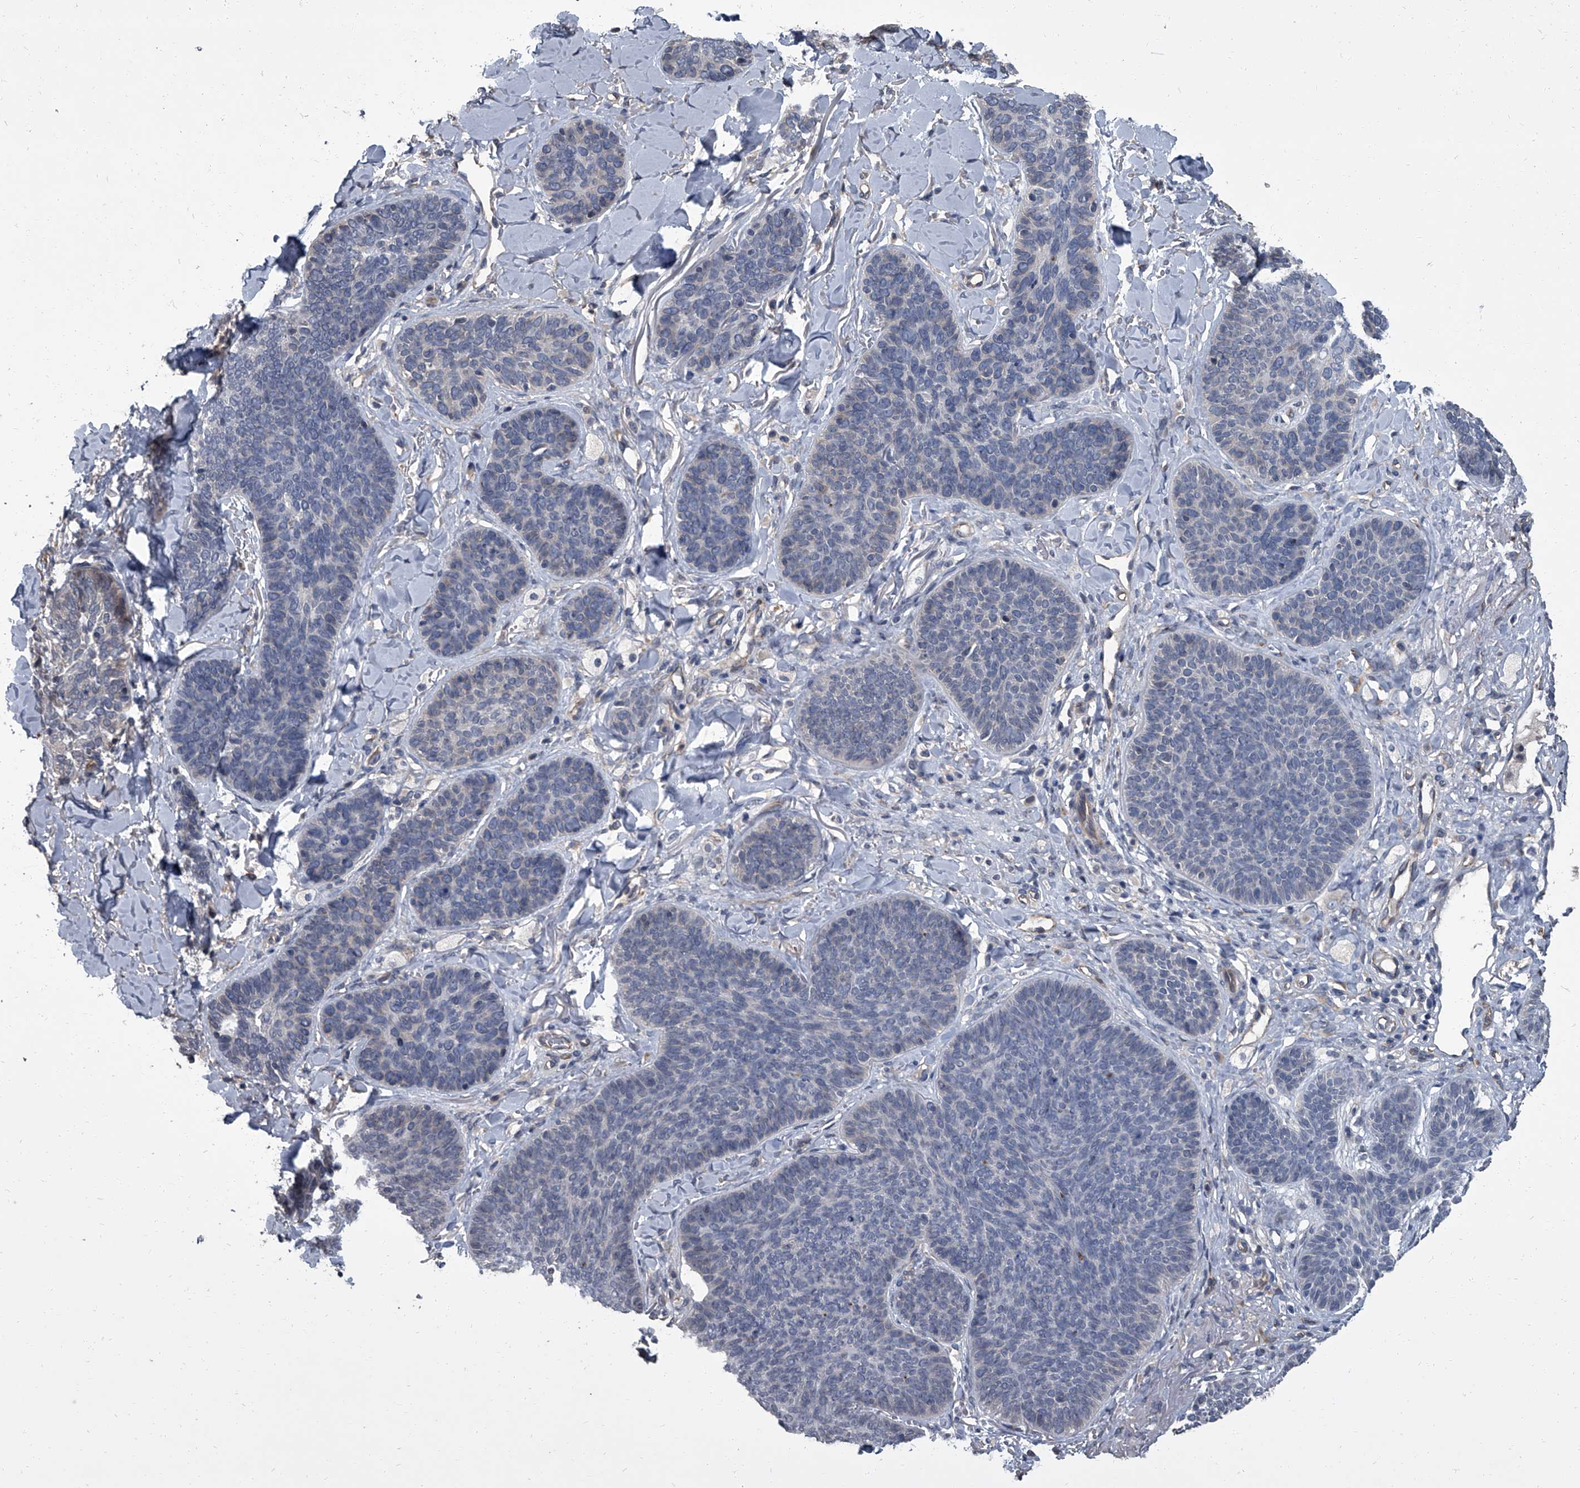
{"staining": {"intensity": "negative", "quantity": "none", "location": "none"}, "tissue": "skin cancer", "cell_type": "Tumor cells", "image_type": "cancer", "snomed": [{"axis": "morphology", "description": "Basal cell carcinoma"}, {"axis": "topography", "description": "Skin"}], "caption": "A histopathology image of skin cancer stained for a protein shows no brown staining in tumor cells.", "gene": "SIRT4", "patient": {"sex": "male", "age": 85}}